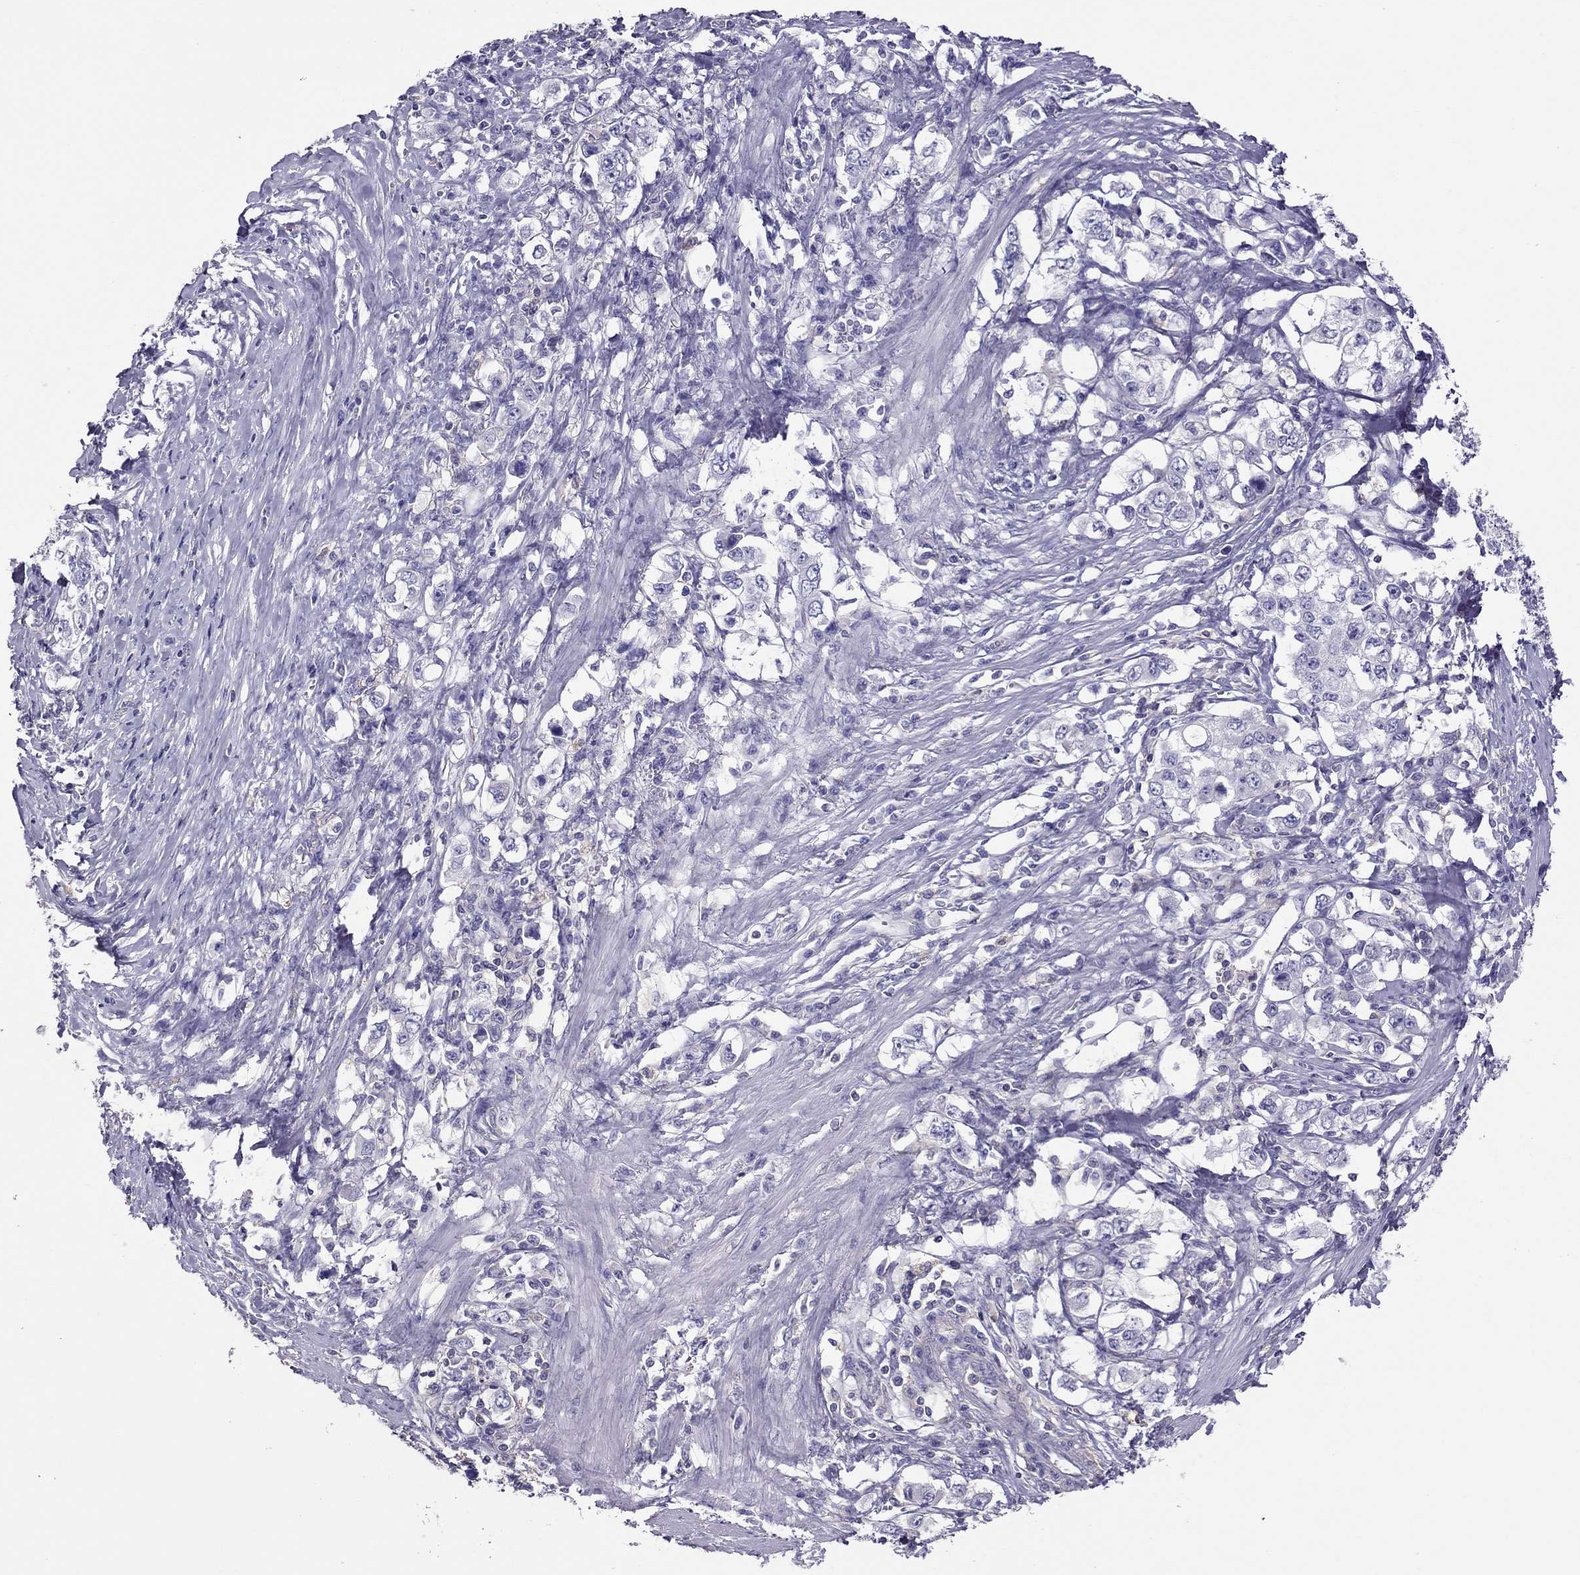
{"staining": {"intensity": "negative", "quantity": "none", "location": "none"}, "tissue": "stomach cancer", "cell_type": "Tumor cells", "image_type": "cancer", "snomed": [{"axis": "morphology", "description": "Adenocarcinoma, NOS"}, {"axis": "topography", "description": "Stomach, lower"}], "caption": "DAB (3,3'-diaminobenzidine) immunohistochemical staining of human stomach cancer demonstrates no significant staining in tumor cells. Nuclei are stained in blue.", "gene": "TEX22", "patient": {"sex": "female", "age": 72}}